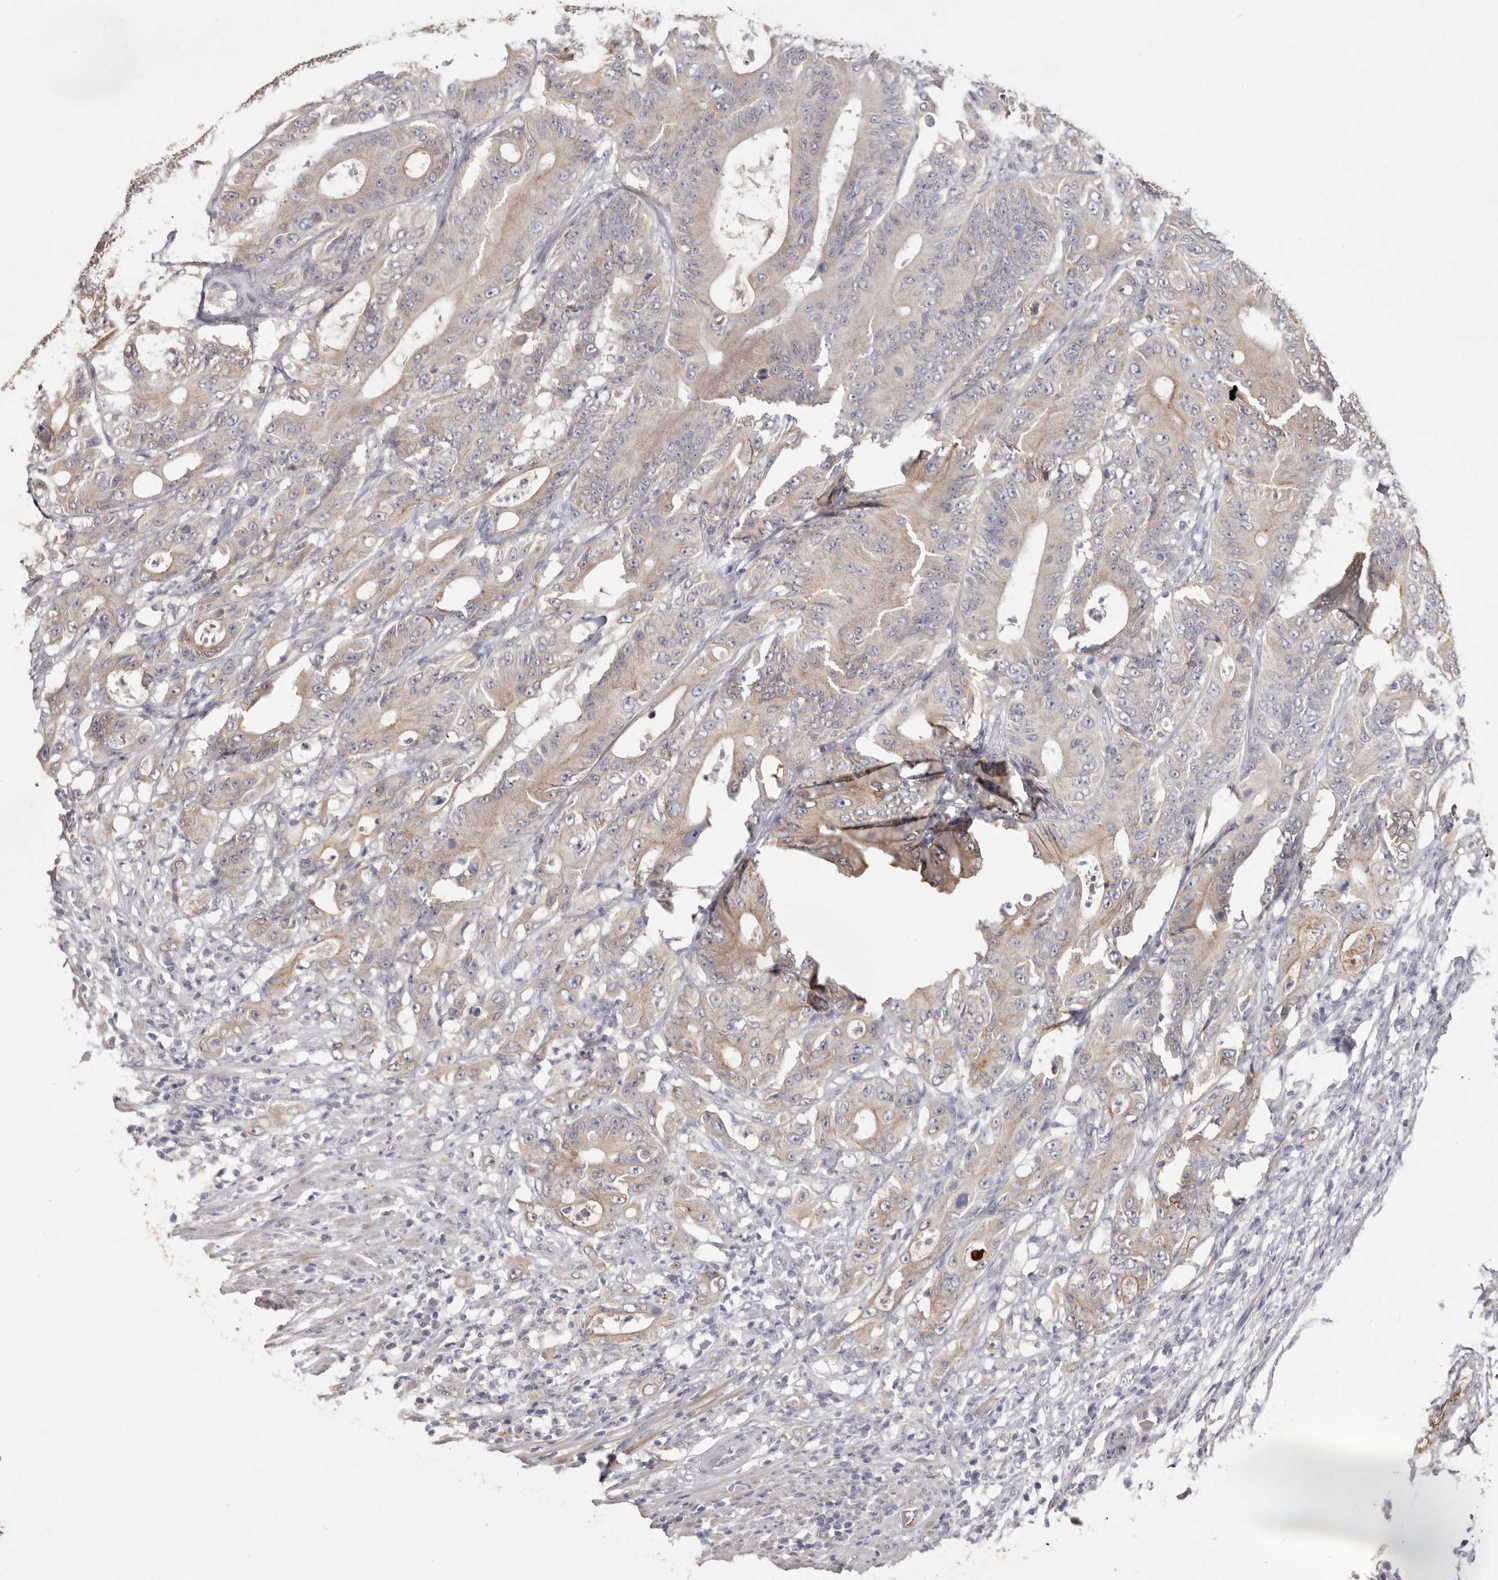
{"staining": {"intensity": "weak", "quantity": ">75%", "location": "cytoplasmic/membranous"}, "tissue": "colorectal cancer", "cell_type": "Tumor cells", "image_type": "cancer", "snomed": [{"axis": "morphology", "description": "Adenocarcinoma, NOS"}, {"axis": "topography", "description": "Colon"}], "caption": "This is an image of immunohistochemistry (IHC) staining of adenocarcinoma (colorectal), which shows weak staining in the cytoplasmic/membranous of tumor cells.", "gene": "ZYG11B", "patient": {"sex": "male", "age": 83}}